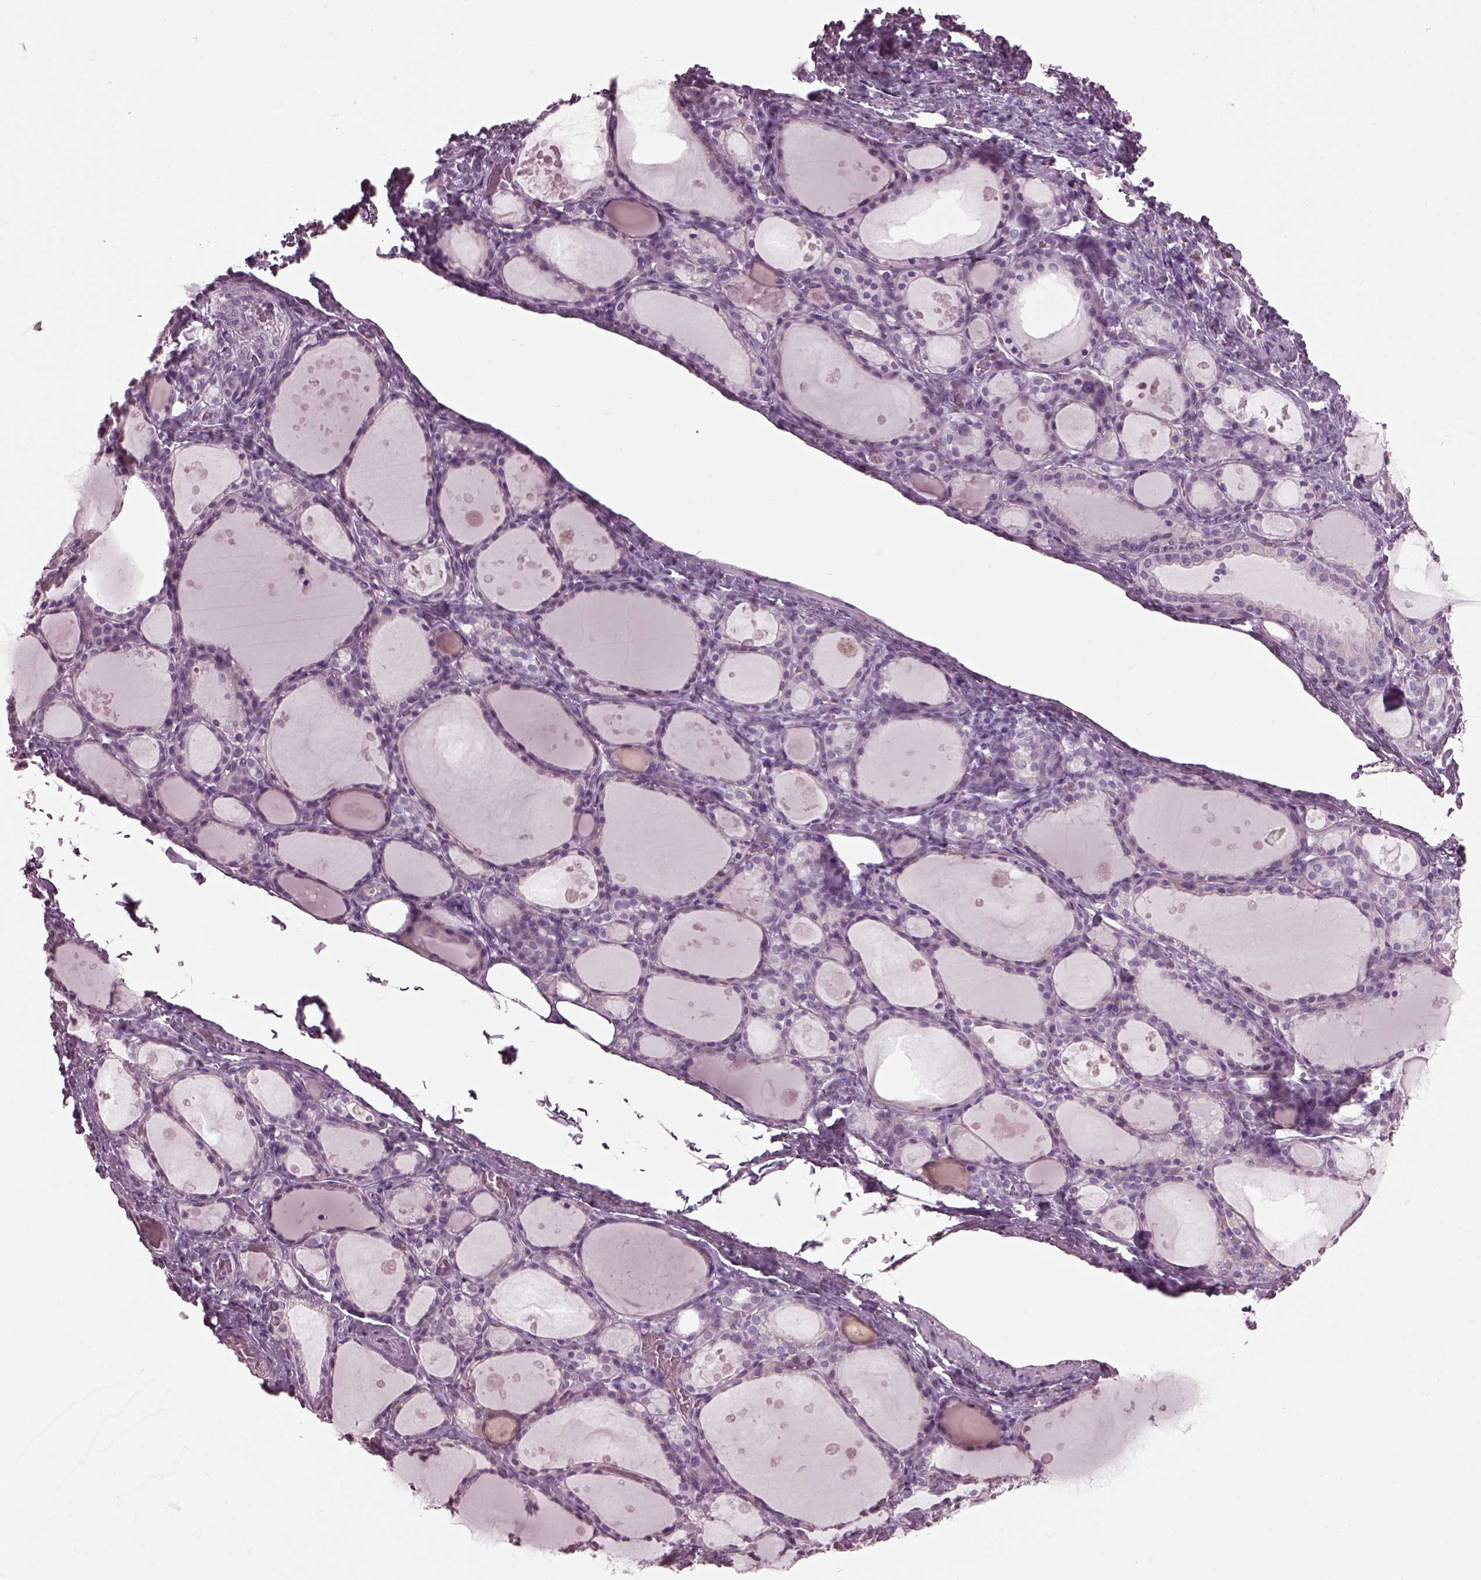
{"staining": {"intensity": "negative", "quantity": "none", "location": "none"}, "tissue": "thyroid gland", "cell_type": "Glandular cells", "image_type": "normal", "snomed": [{"axis": "morphology", "description": "Normal tissue, NOS"}, {"axis": "topography", "description": "Thyroid gland"}], "caption": "Protein analysis of unremarkable thyroid gland reveals no significant positivity in glandular cells.", "gene": "CABP5", "patient": {"sex": "male", "age": 68}}